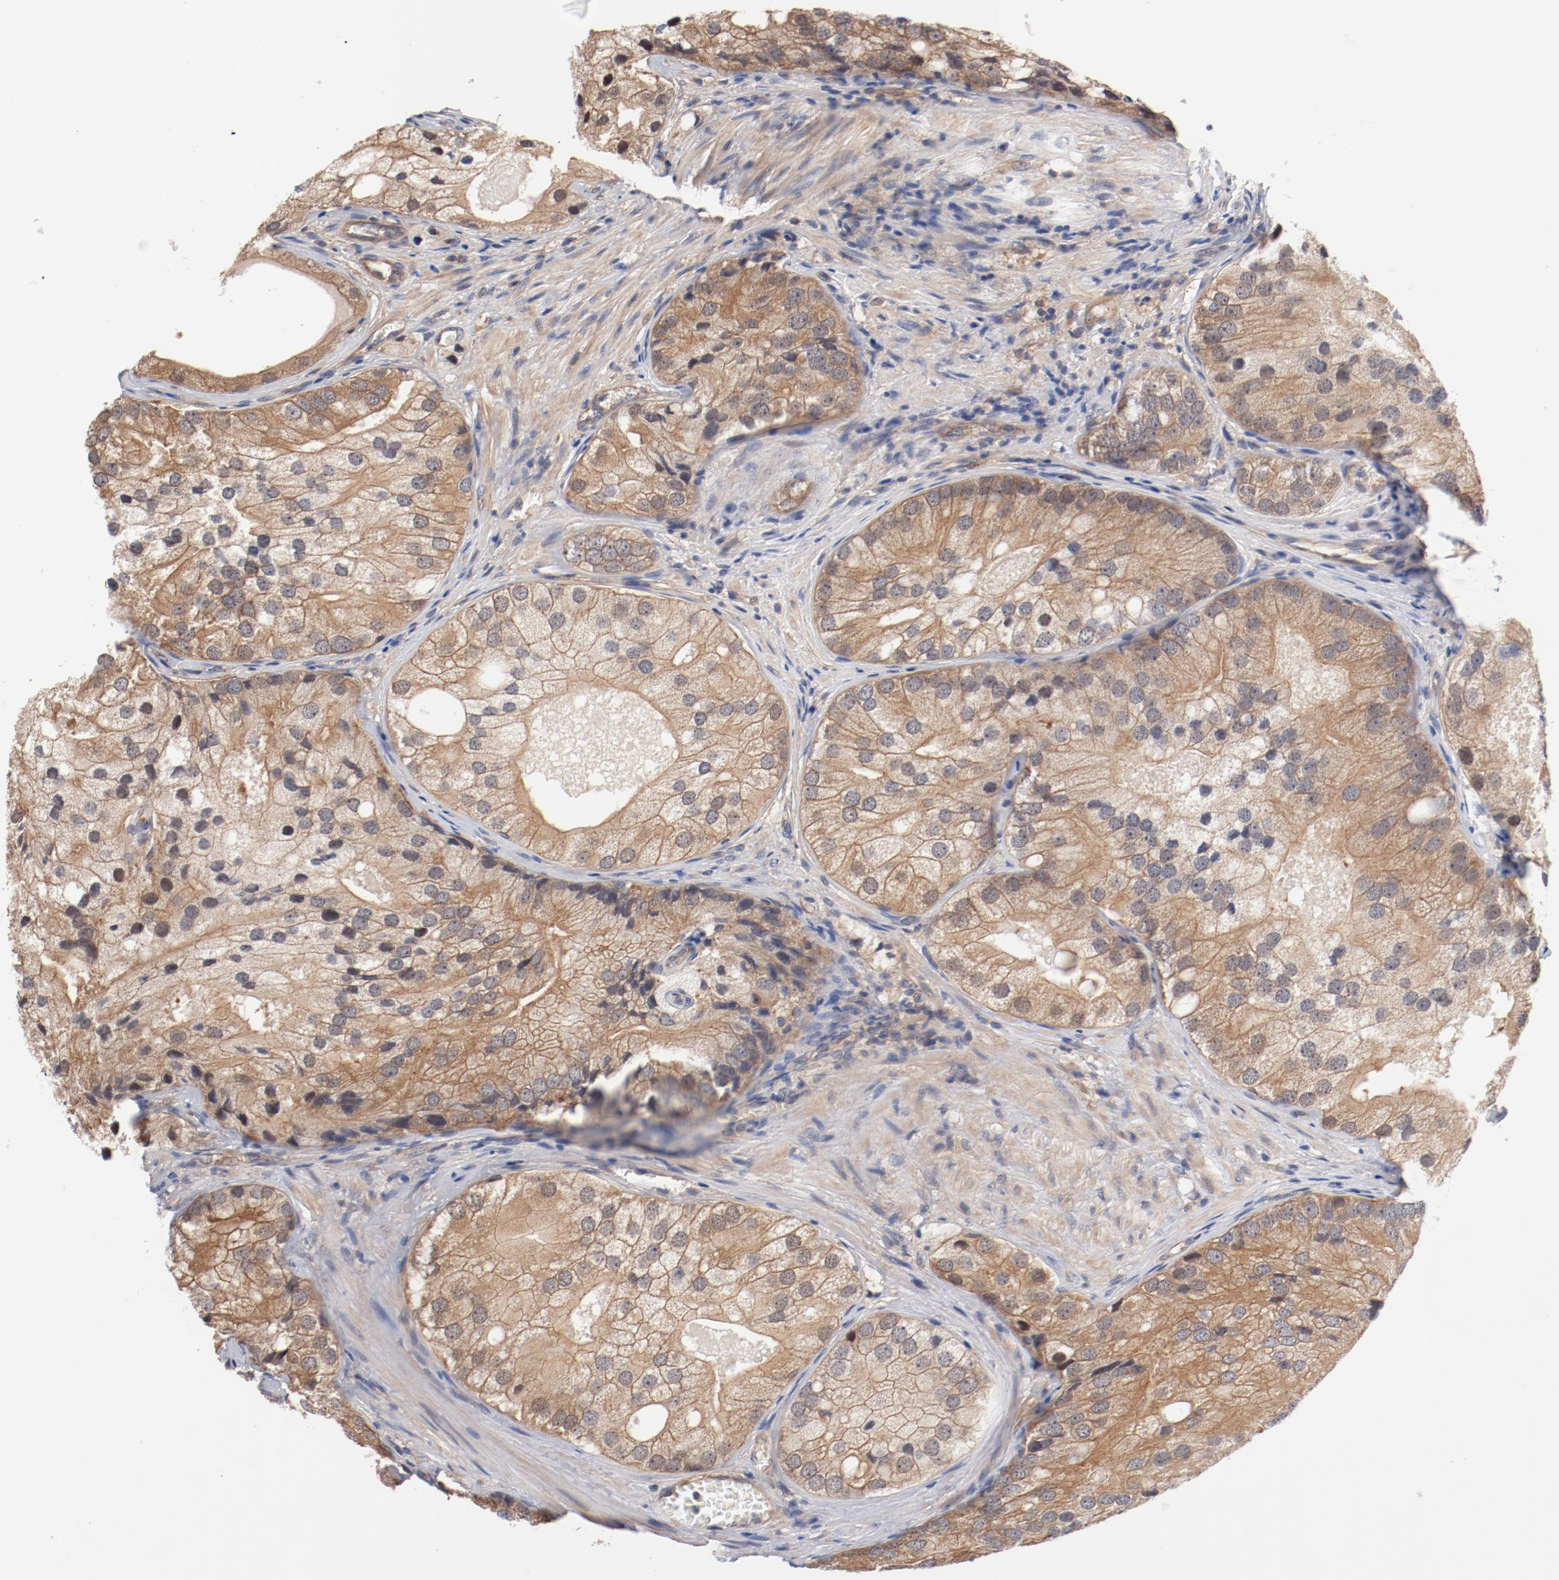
{"staining": {"intensity": "weak", "quantity": ">75%", "location": "cytoplasmic/membranous"}, "tissue": "prostate cancer", "cell_type": "Tumor cells", "image_type": "cancer", "snomed": [{"axis": "morphology", "description": "Adenocarcinoma, Low grade"}, {"axis": "topography", "description": "Prostate"}], "caption": "A high-resolution photomicrograph shows immunohistochemistry (IHC) staining of prostate low-grade adenocarcinoma, which demonstrates weak cytoplasmic/membranous staining in about >75% of tumor cells. The staining was performed using DAB (3,3'-diaminobenzidine), with brown indicating positive protein expression. Nuclei are stained blue with hematoxylin.", "gene": "PITPNM2", "patient": {"sex": "male", "age": 69}}